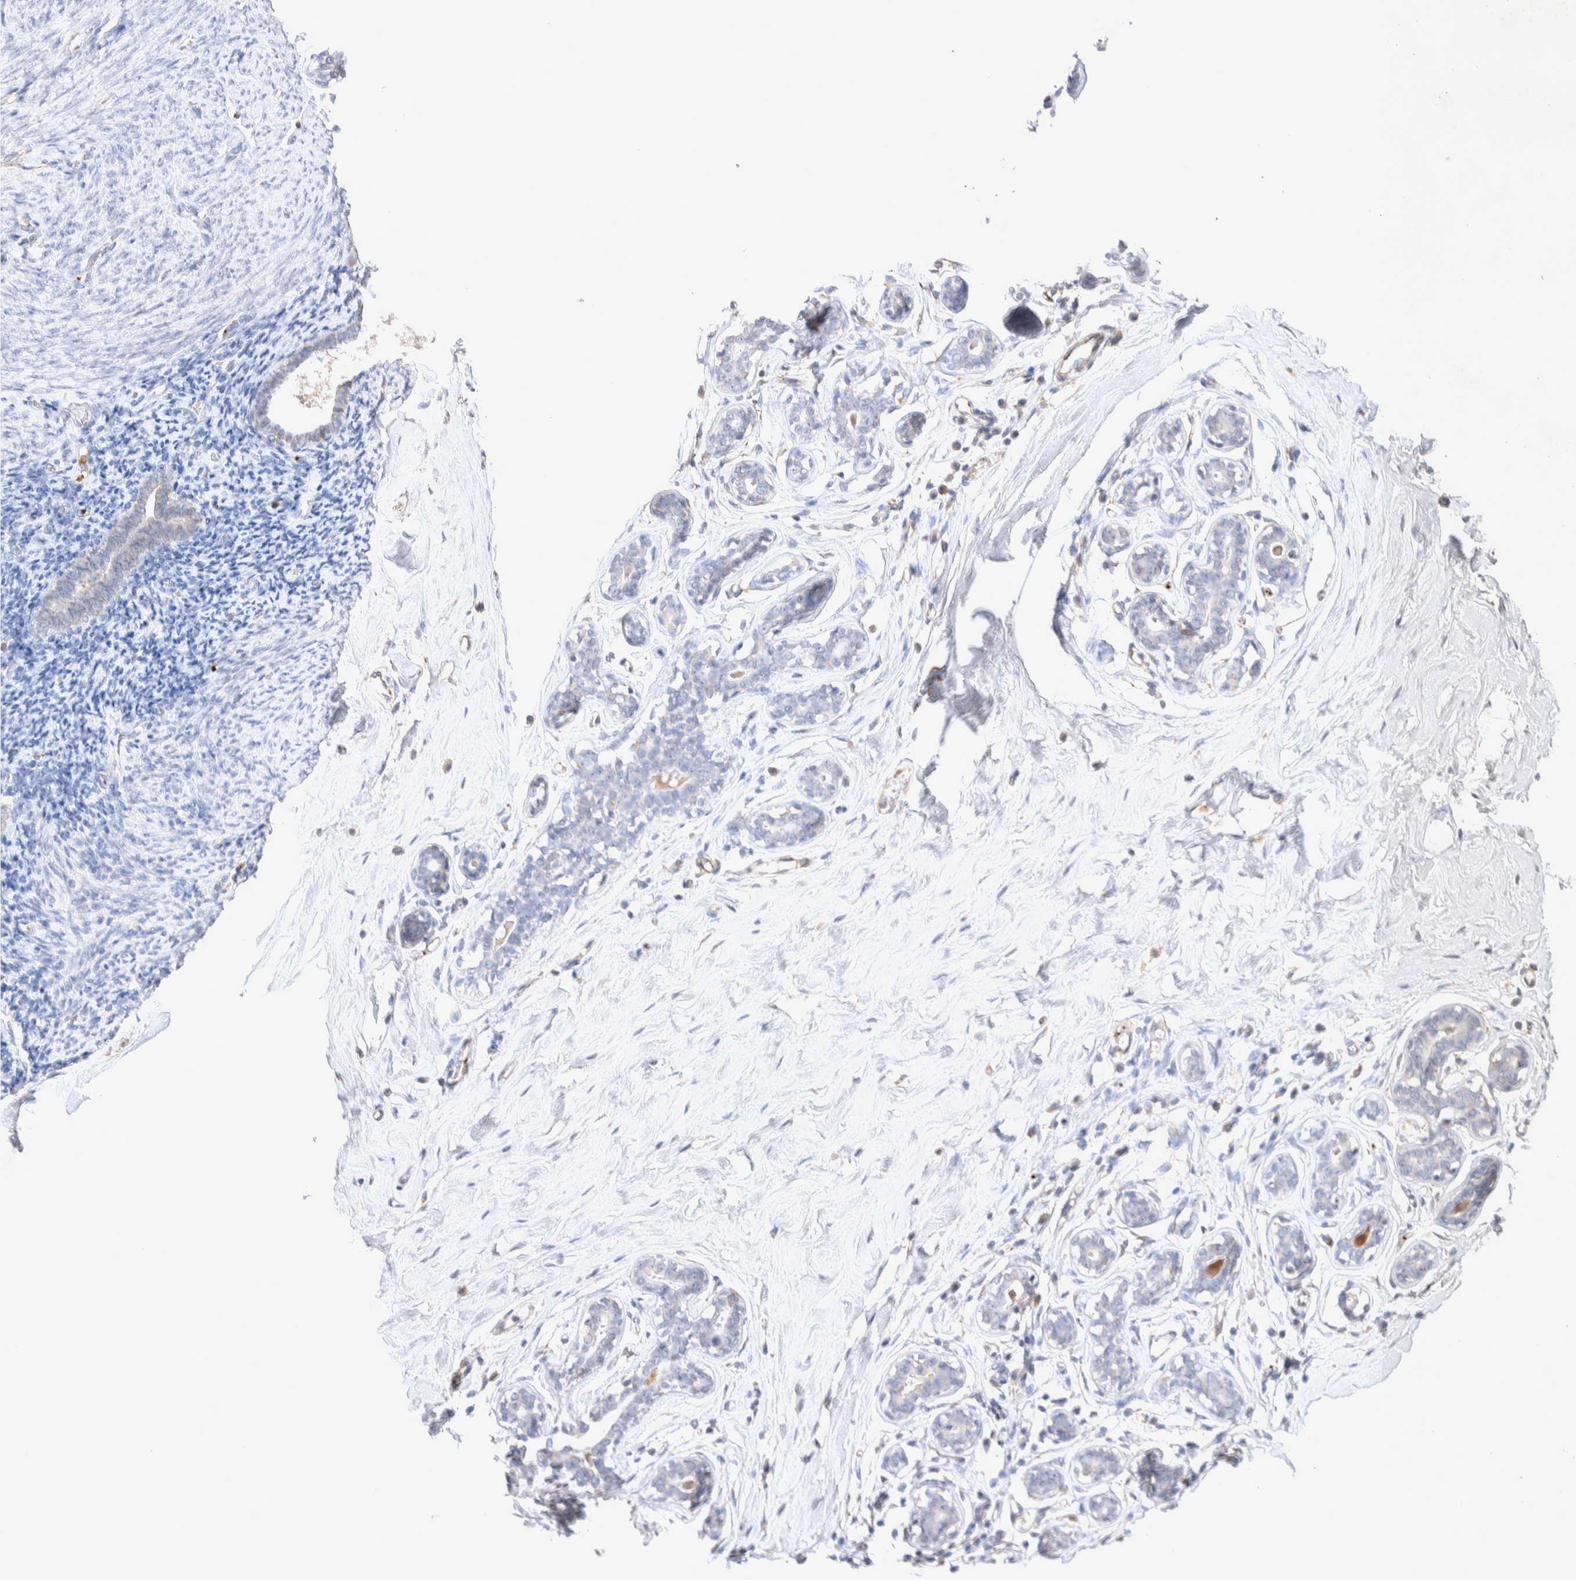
{"staining": {"intensity": "negative", "quantity": "none", "location": "none"}, "tissue": "breast", "cell_type": "Adipocytes", "image_type": "normal", "snomed": [{"axis": "morphology", "description": "Normal tissue, NOS"}, {"axis": "topography", "description": "Breast"}], "caption": "Adipocytes are negative for brown protein staining in unremarkable breast. (DAB (3,3'-diaminobenzidine) IHC, high magnification).", "gene": "FFAR2", "patient": {"sex": "female", "age": 23}}